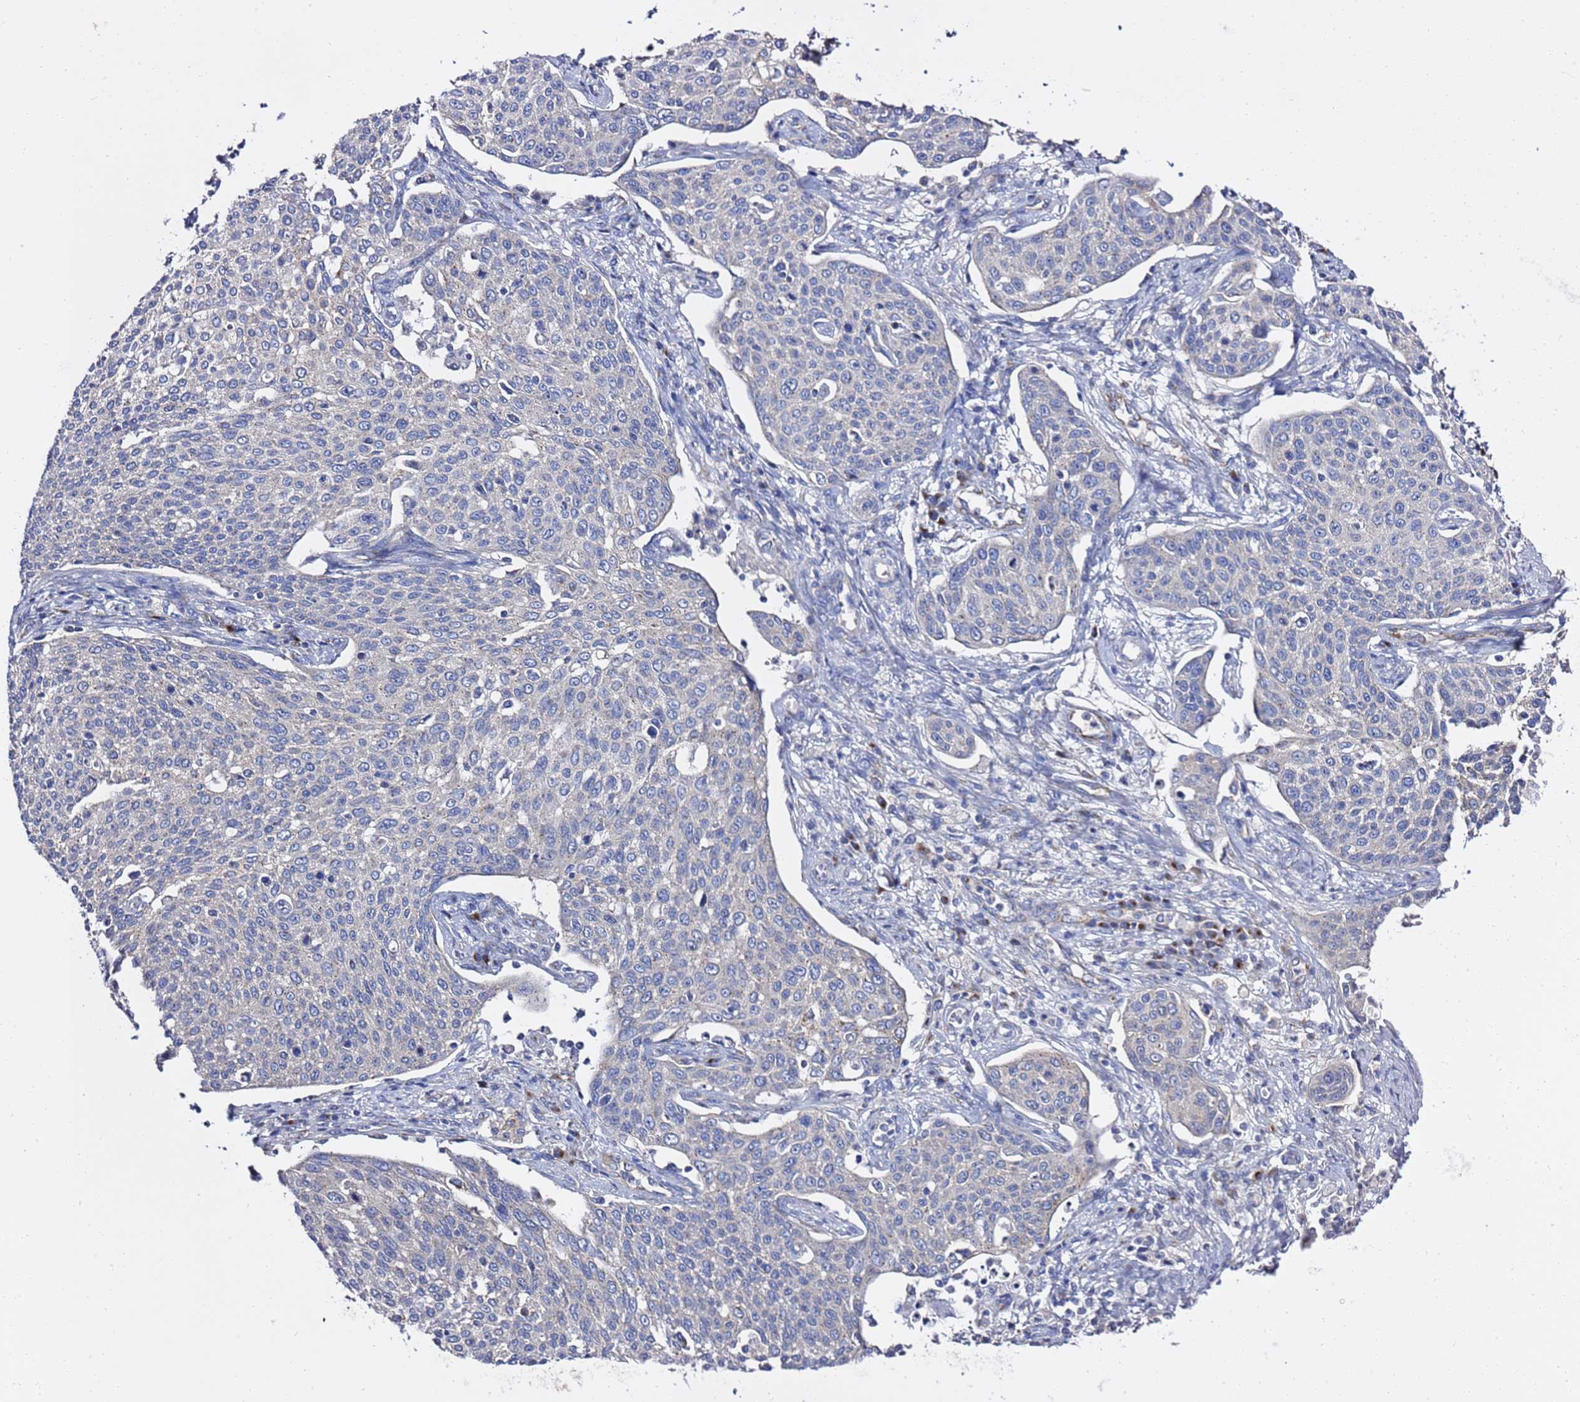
{"staining": {"intensity": "negative", "quantity": "none", "location": "none"}, "tissue": "cervical cancer", "cell_type": "Tumor cells", "image_type": "cancer", "snomed": [{"axis": "morphology", "description": "Squamous cell carcinoma, NOS"}, {"axis": "topography", "description": "Cervix"}], "caption": "Immunohistochemistry micrograph of neoplastic tissue: cervical cancer (squamous cell carcinoma) stained with DAB shows no significant protein staining in tumor cells.", "gene": "ANAPC1", "patient": {"sex": "female", "age": 34}}